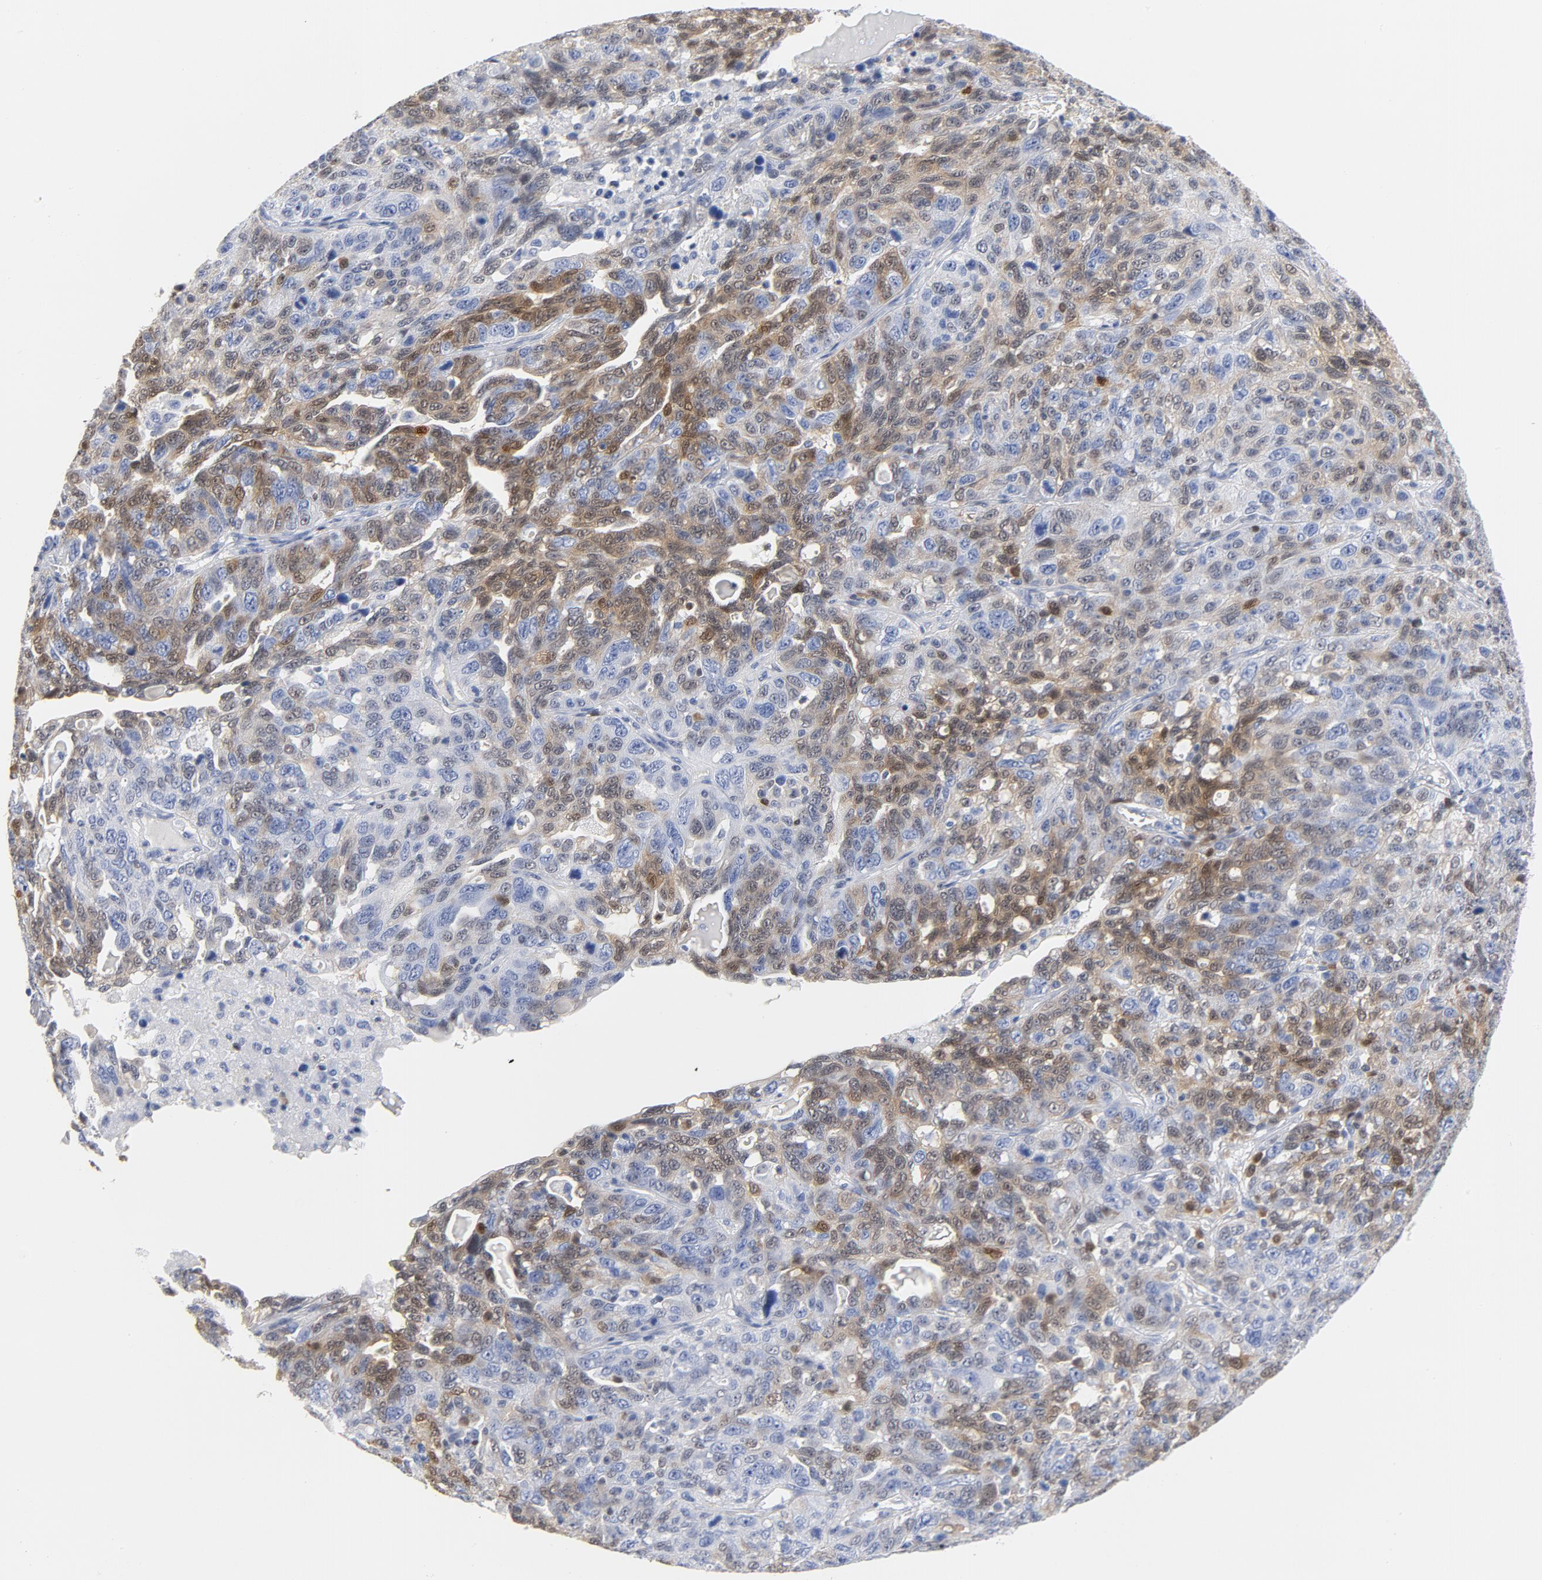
{"staining": {"intensity": "strong", "quantity": "25%-75%", "location": "cytoplasmic/membranous,nuclear"}, "tissue": "ovarian cancer", "cell_type": "Tumor cells", "image_type": "cancer", "snomed": [{"axis": "morphology", "description": "Cystadenocarcinoma, serous, NOS"}, {"axis": "topography", "description": "Ovary"}], "caption": "There is high levels of strong cytoplasmic/membranous and nuclear staining in tumor cells of ovarian serous cystadenocarcinoma, as demonstrated by immunohistochemical staining (brown color).", "gene": "CDKN1B", "patient": {"sex": "female", "age": 71}}